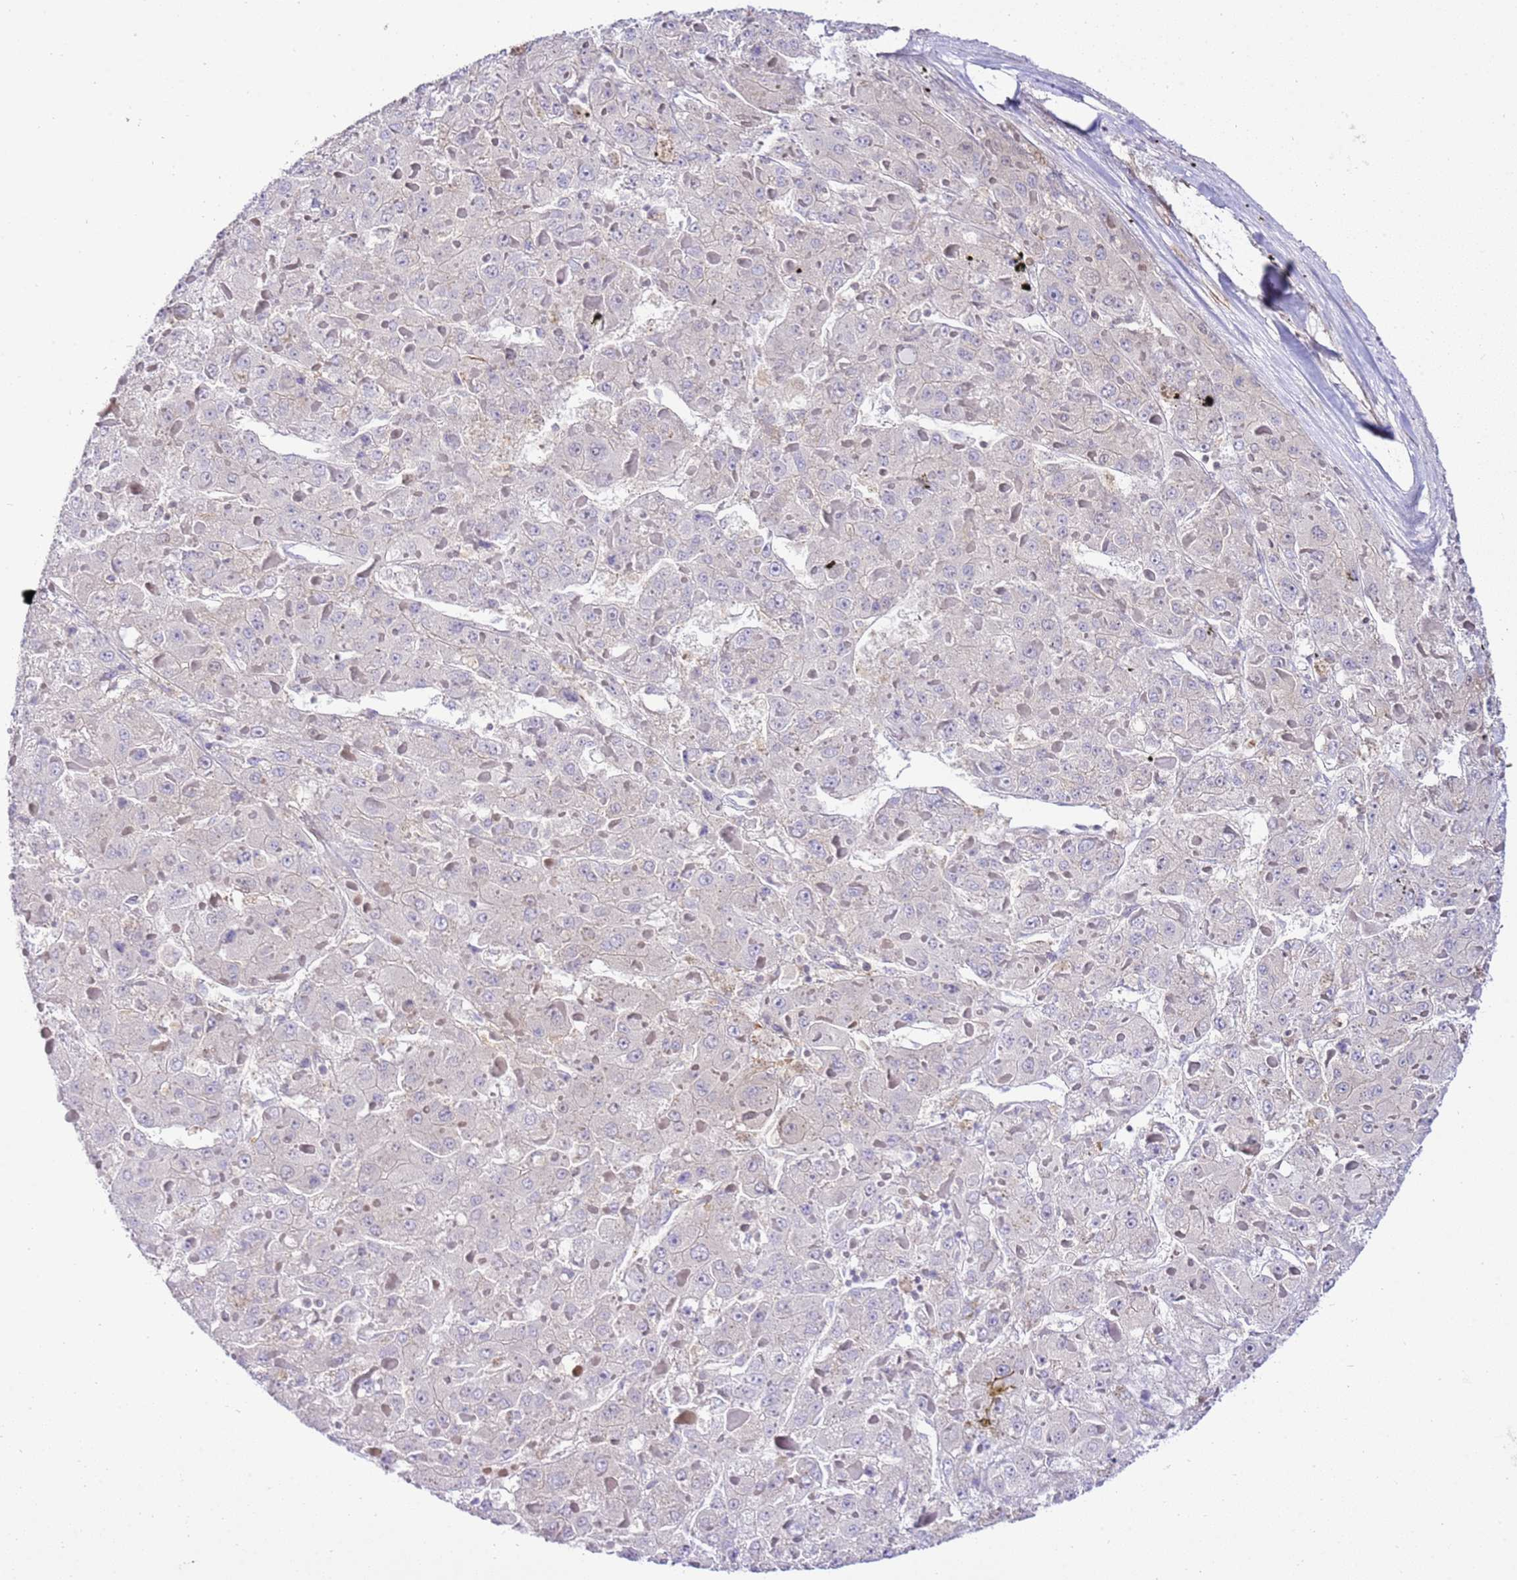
{"staining": {"intensity": "negative", "quantity": "none", "location": "none"}, "tissue": "liver cancer", "cell_type": "Tumor cells", "image_type": "cancer", "snomed": [{"axis": "morphology", "description": "Carcinoma, Hepatocellular, NOS"}, {"axis": "topography", "description": "Liver"}], "caption": "Immunohistochemical staining of human liver cancer (hepatocellular carcinoma) reveals no significant expression in tumor cells.", "gene": "TRIM37", "patient": {"sex": "female", "age": 73}}